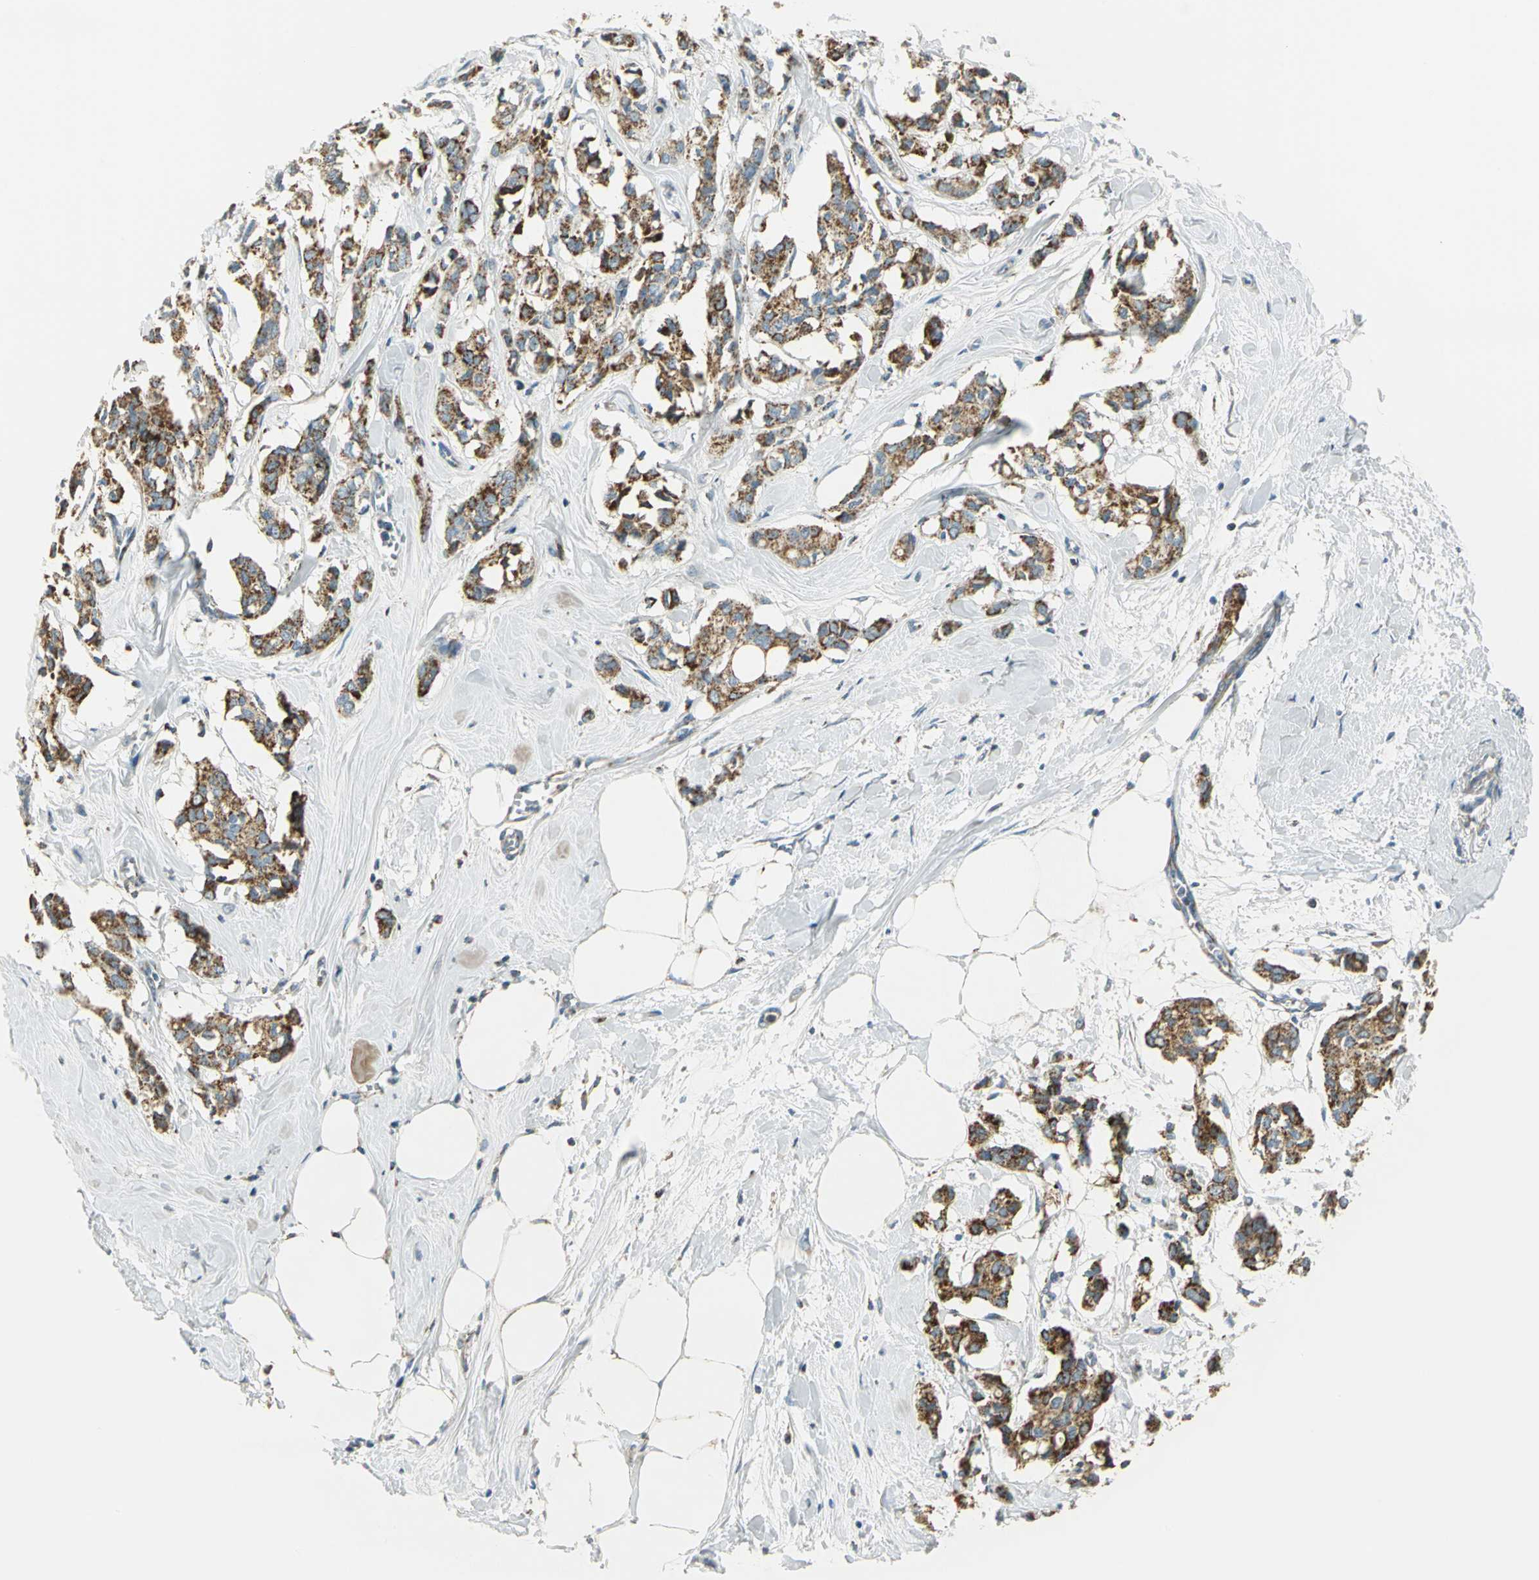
{"staining": {"intensity": "strong", "quantity": ">75%", "location": "cytoplasmic/membranous"}, "tissue": "breast cancer", "cell_type": "Tumor cells", "image_type": "cancer", "snomed": [{"axis": "morphology", "description": "Duct carcinoma"}, {"axis": "topography", "description": "Breast"}], "caption": "Immunohistochemistry (DAB (3,3'-diaminobenzidine)) staining of breast invasive ductal carcinoma reveals strong cytoplasmic/membranous protein expression in approximately >75% of tumor cells.", "gene": "ACADM", "patient": {"sex": "female", "age": 84}}